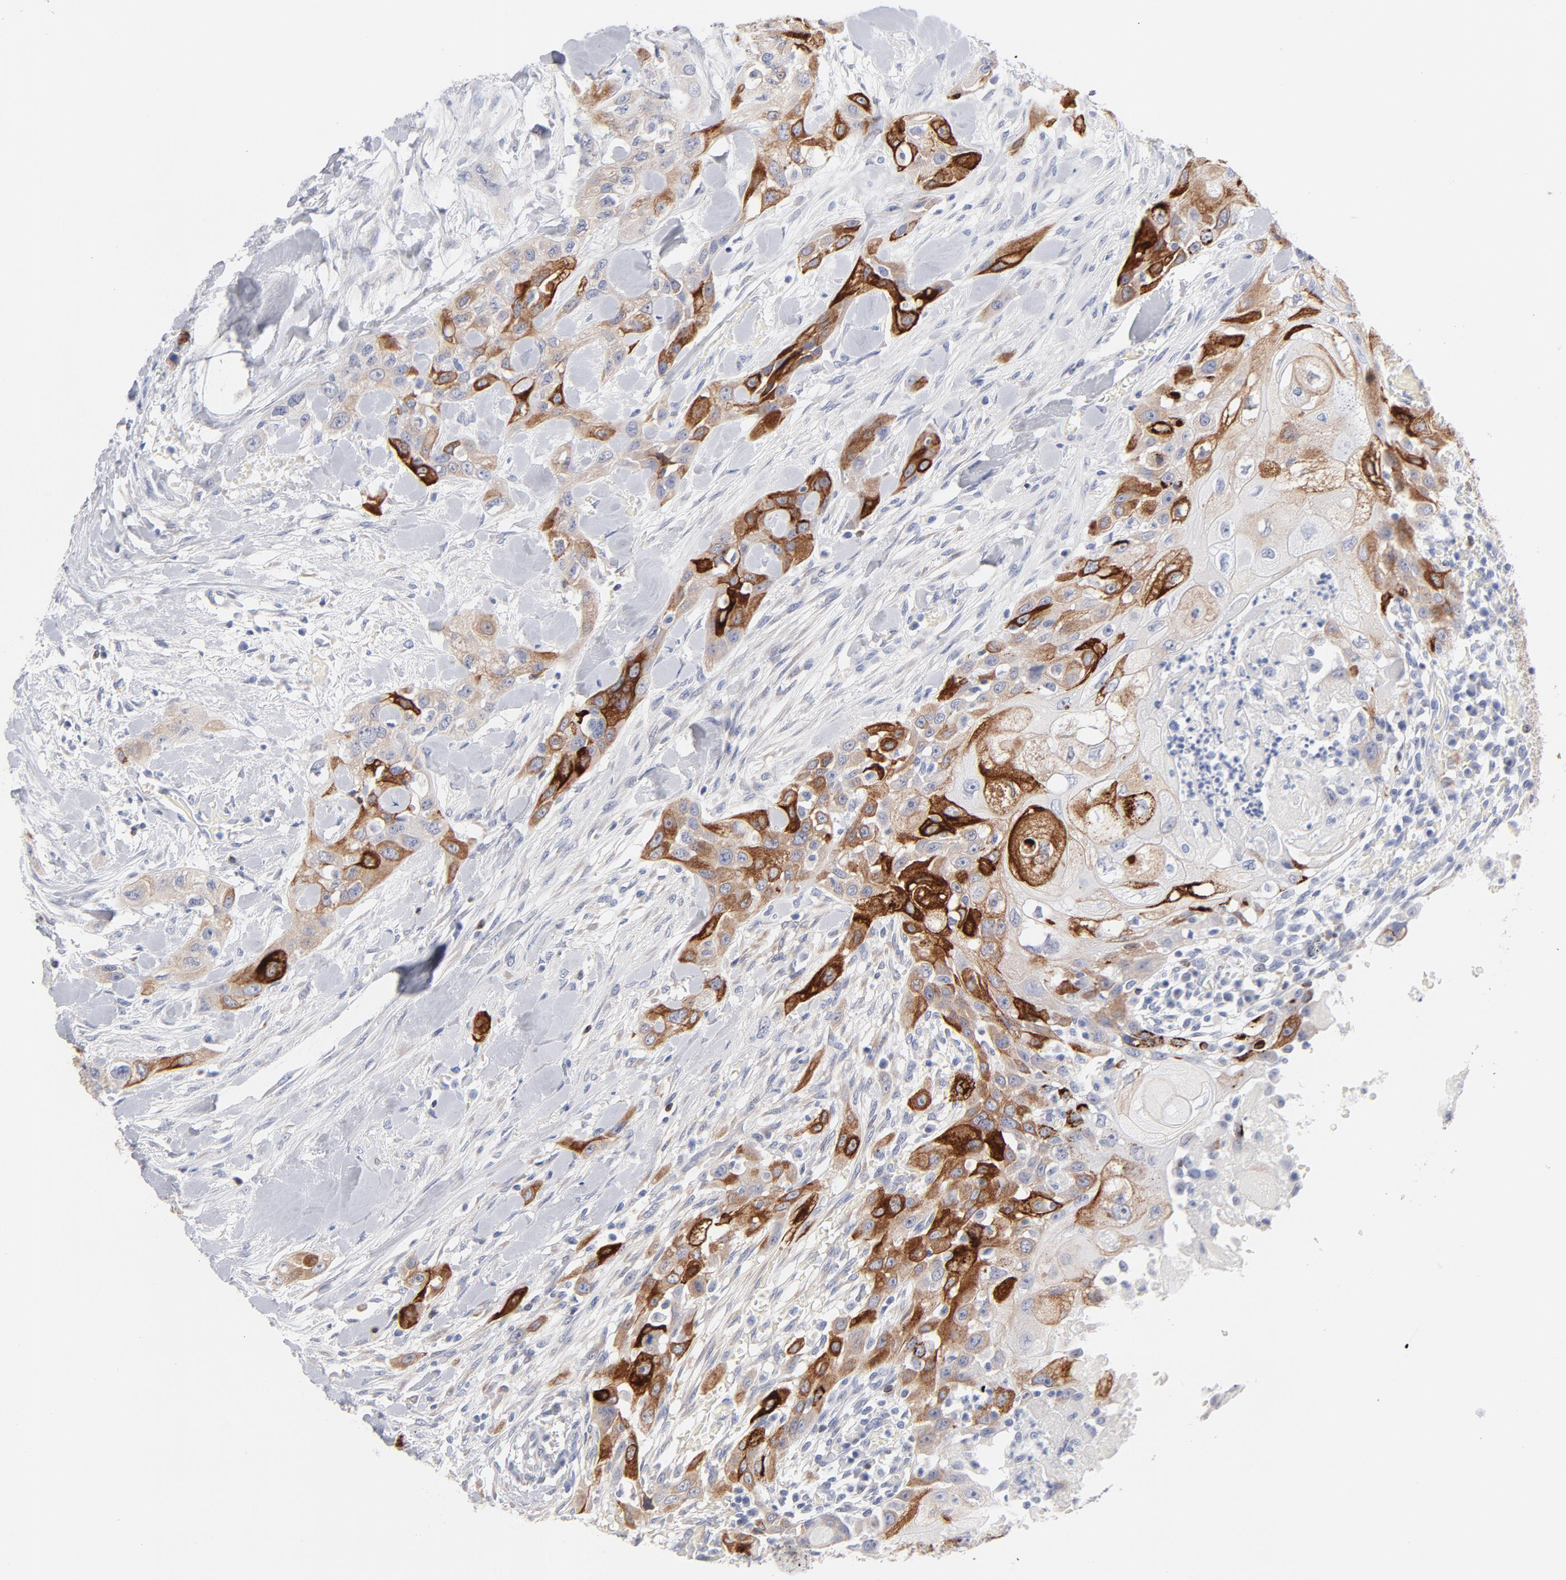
{"staining": {"intensity": "strong", "quantity": ">75%", "location": "cytoplasmic/membranous"}, "tissue": "head and neck cancer", "cell_type": "Tumor cells", "image_type": "cancer", "snomed": [{"axis": "morphology", "description": "Neoplasm, malignant, NOS"}, {"axis": "topography", "description": "Salivary gland"}, {"axis": "topography", "description": "Head-Neck"}], "caption": "Tumor cells display strong cytoplasmic/membranous positivity in approximately >75% of cells in head and neck neoplasm (malignant).", "gene": "MID1", "patient": {"sex": "male", "age": 43}}